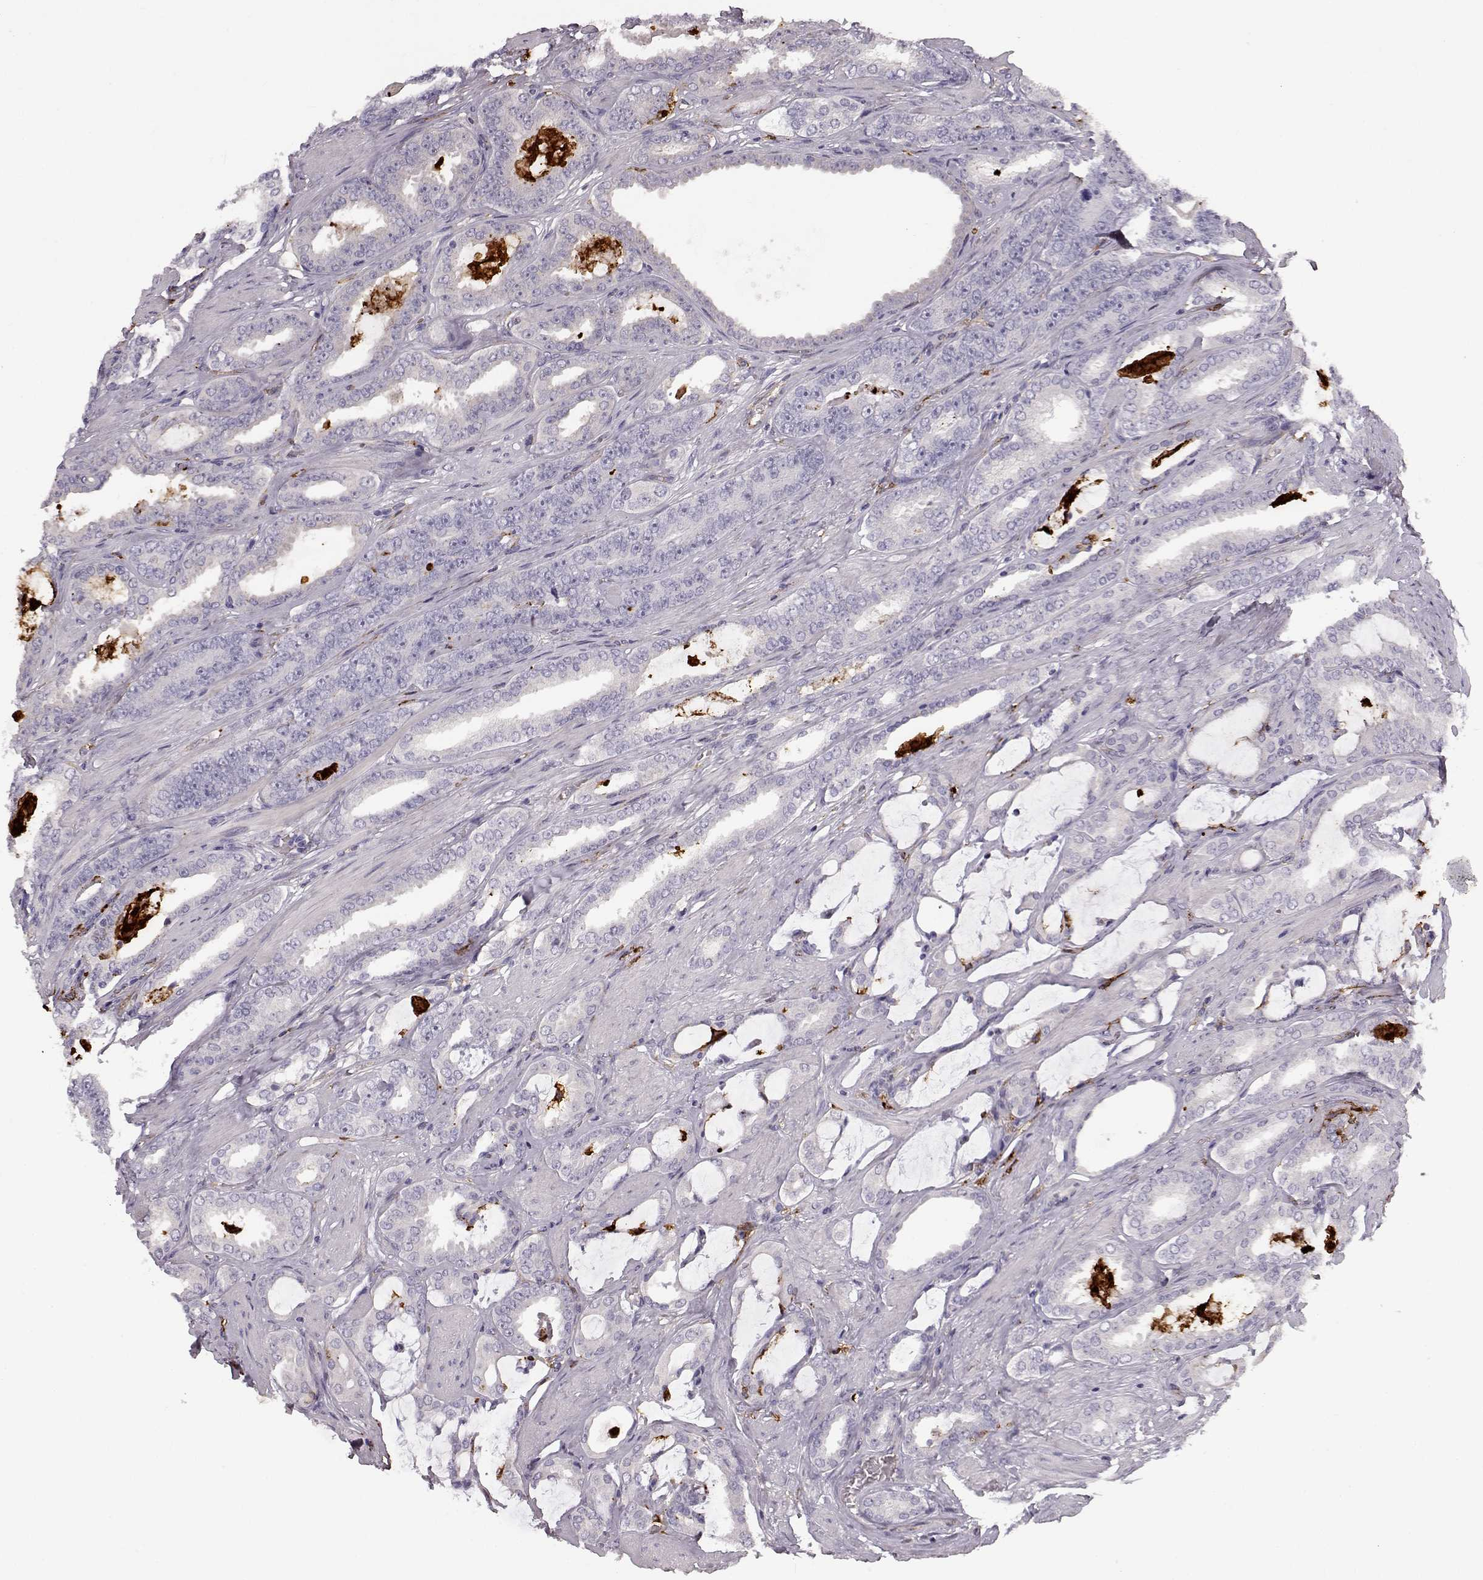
{"staining": {"intensity": "negative", "quantity": "none", "location": "none"}, "tissue": "prostate cancer", "cell_type": "Tumor cells", "image_type": "cancer", "snomed": [{"axis": "morphology", "description": "Adenocarcinoma, High grade"}, {"axis": "topography", "description": "Prostate"}], "caption": "A high-resolution image shows immunohistochemistry (IHC) staining of prostate cancer, which reveals no significant expression in tumor cells. (Brightfield microscopy of DAB (3,3'-diaminobenzidine) immunohistochemistry (IHC) at high magnification).", "gene": "CCNF", "patient": {"sex": "male", "age": 63}}